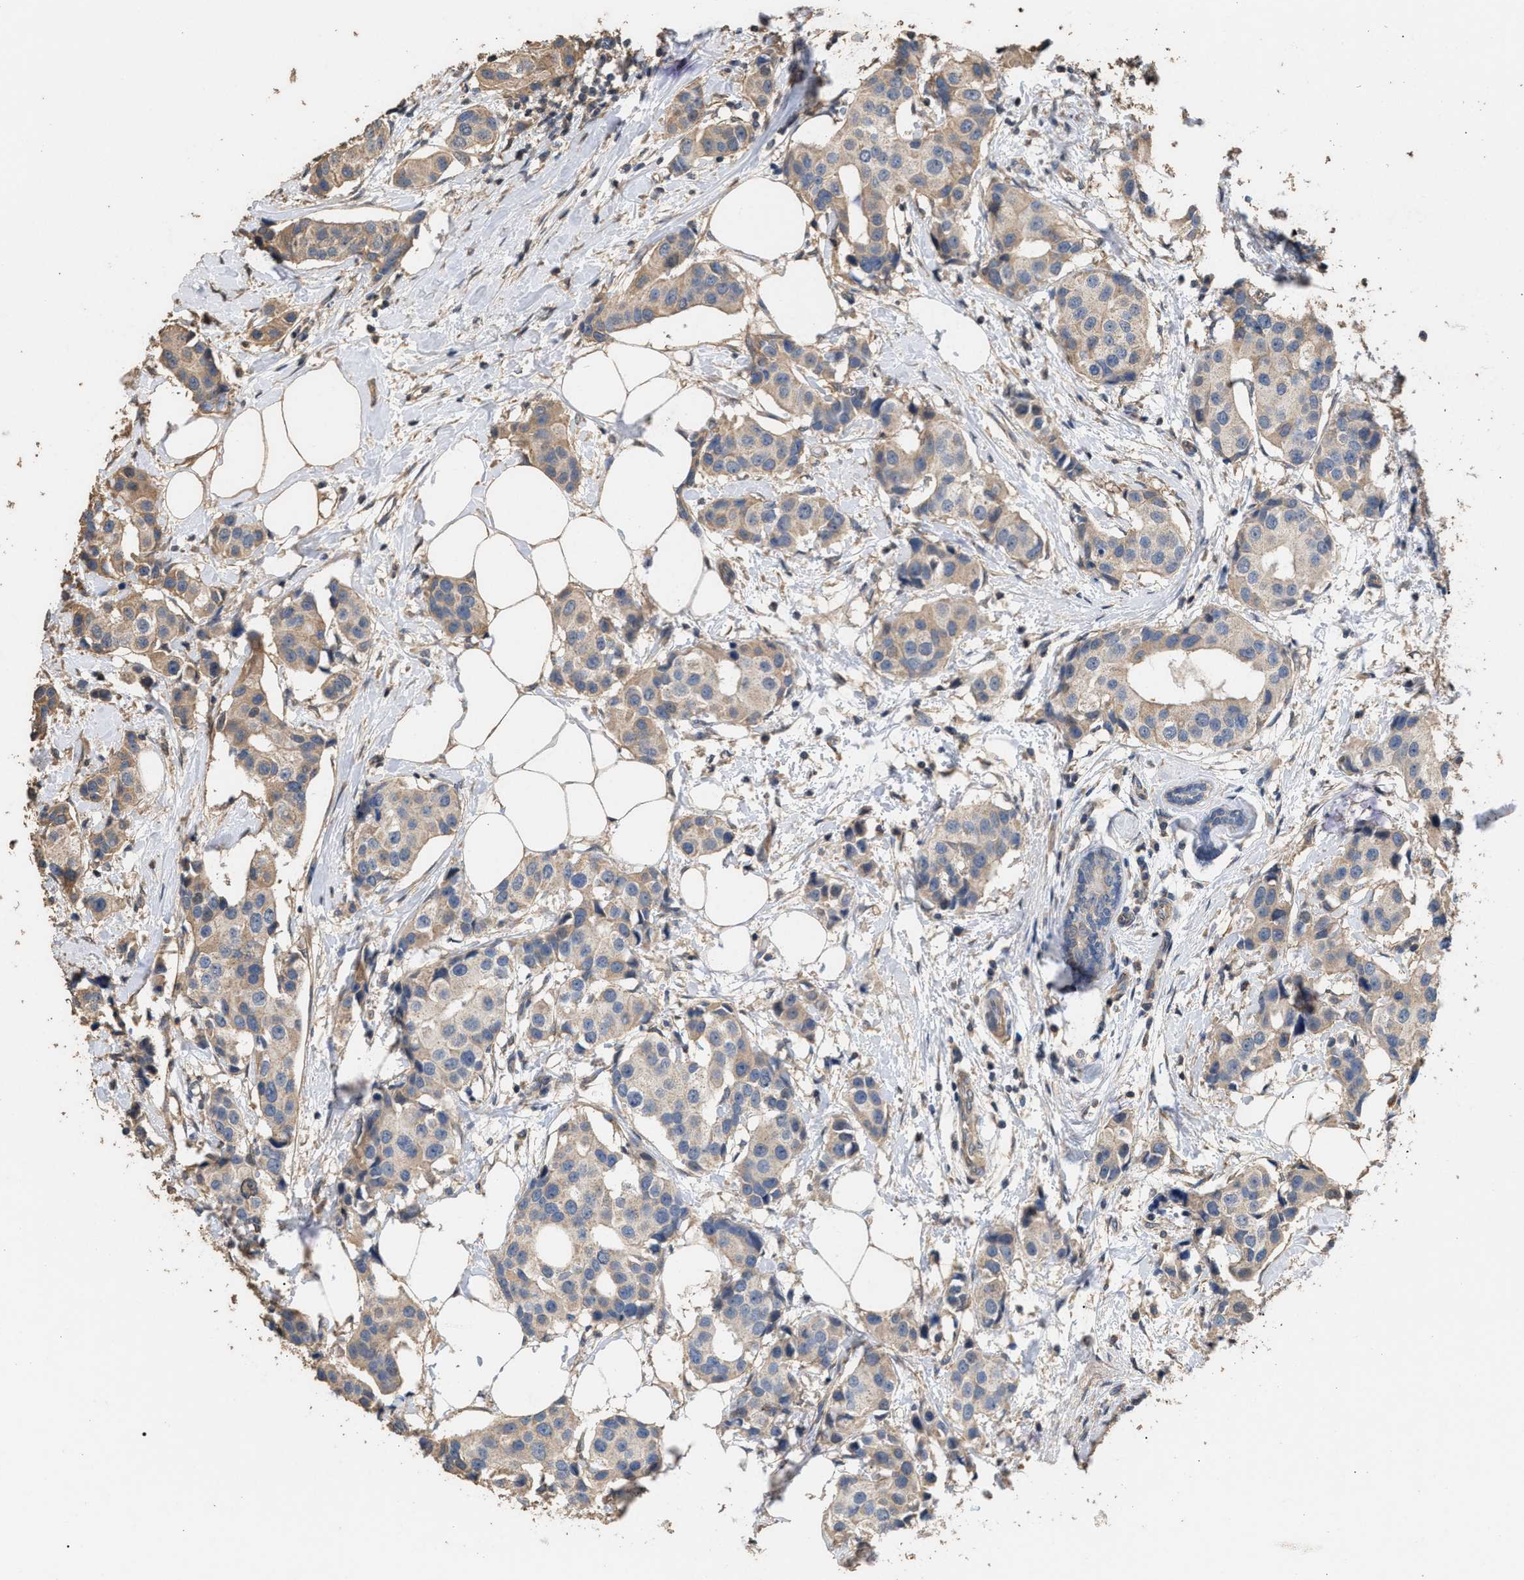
{"staining": {"intensity": "weak", "quantity": ">75%", "location": "cytoplasmic/membranous"}, "tissue": "breast cancer", "cell_type": "Tumor cells", "image_type": "cancer", "snomed": [{"axis": "morphology", "description": "Normal tissue, NOS"}, {"axis": "morphology", "description": "Duct carcinoma"}, {"axis": "topography", "description": "Breast"}], "caption": "DAB immunohistochemical staining of human intraductal carcinoma (breast) exhibits weak cytoplasmic/membranous protein staining in about >75% of tumor cells.", "gene": "HTRA3", "patient": {"sex": "female", "age": 39}}